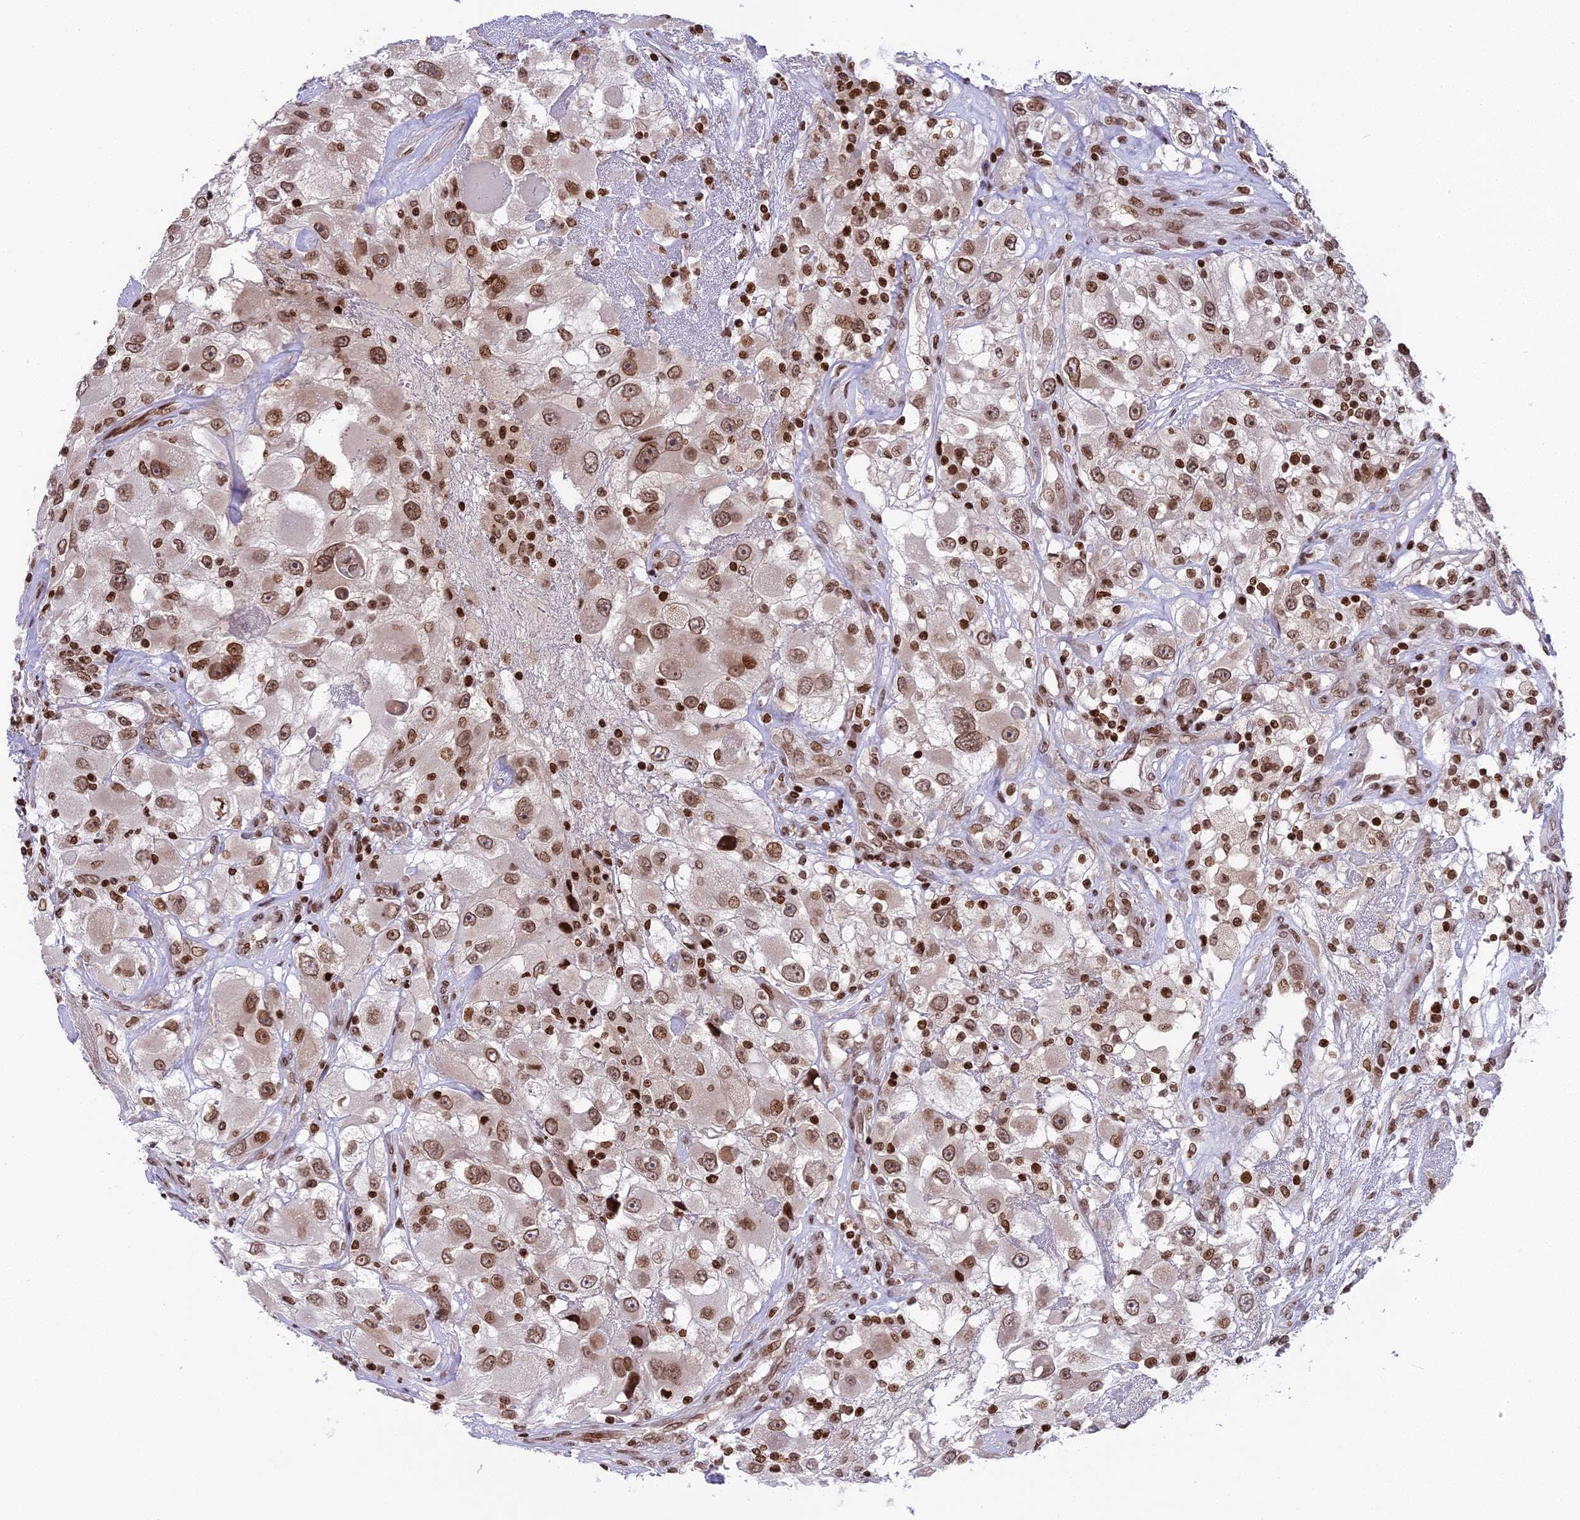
{"staining": {"intensity": "moderate", "quantity": ">75%", "location": "nuclear"}, "tissue": "renal cancer", "cell_type": "Tumor cells", "image_type": "cancer", "snomed": [{"axis": "morphology", "description": "Adenocarcinoma, NOS"}, {"axis": "topography", "description": "Kidney"}], "caption": "Renal cancer stained with DAB (3,3'-diaminobenzidine) IHC shows medium levels of moderate nuclear positivity in about >75% of tumor cells. (Stains: DAB (3,3'-diaminobenzidine) in brown, nuclei in blue, Microscopy: brightfield microscopy at high magnification).", "gene": "TET2", "patient": {"sex": "female", "age": 52}}